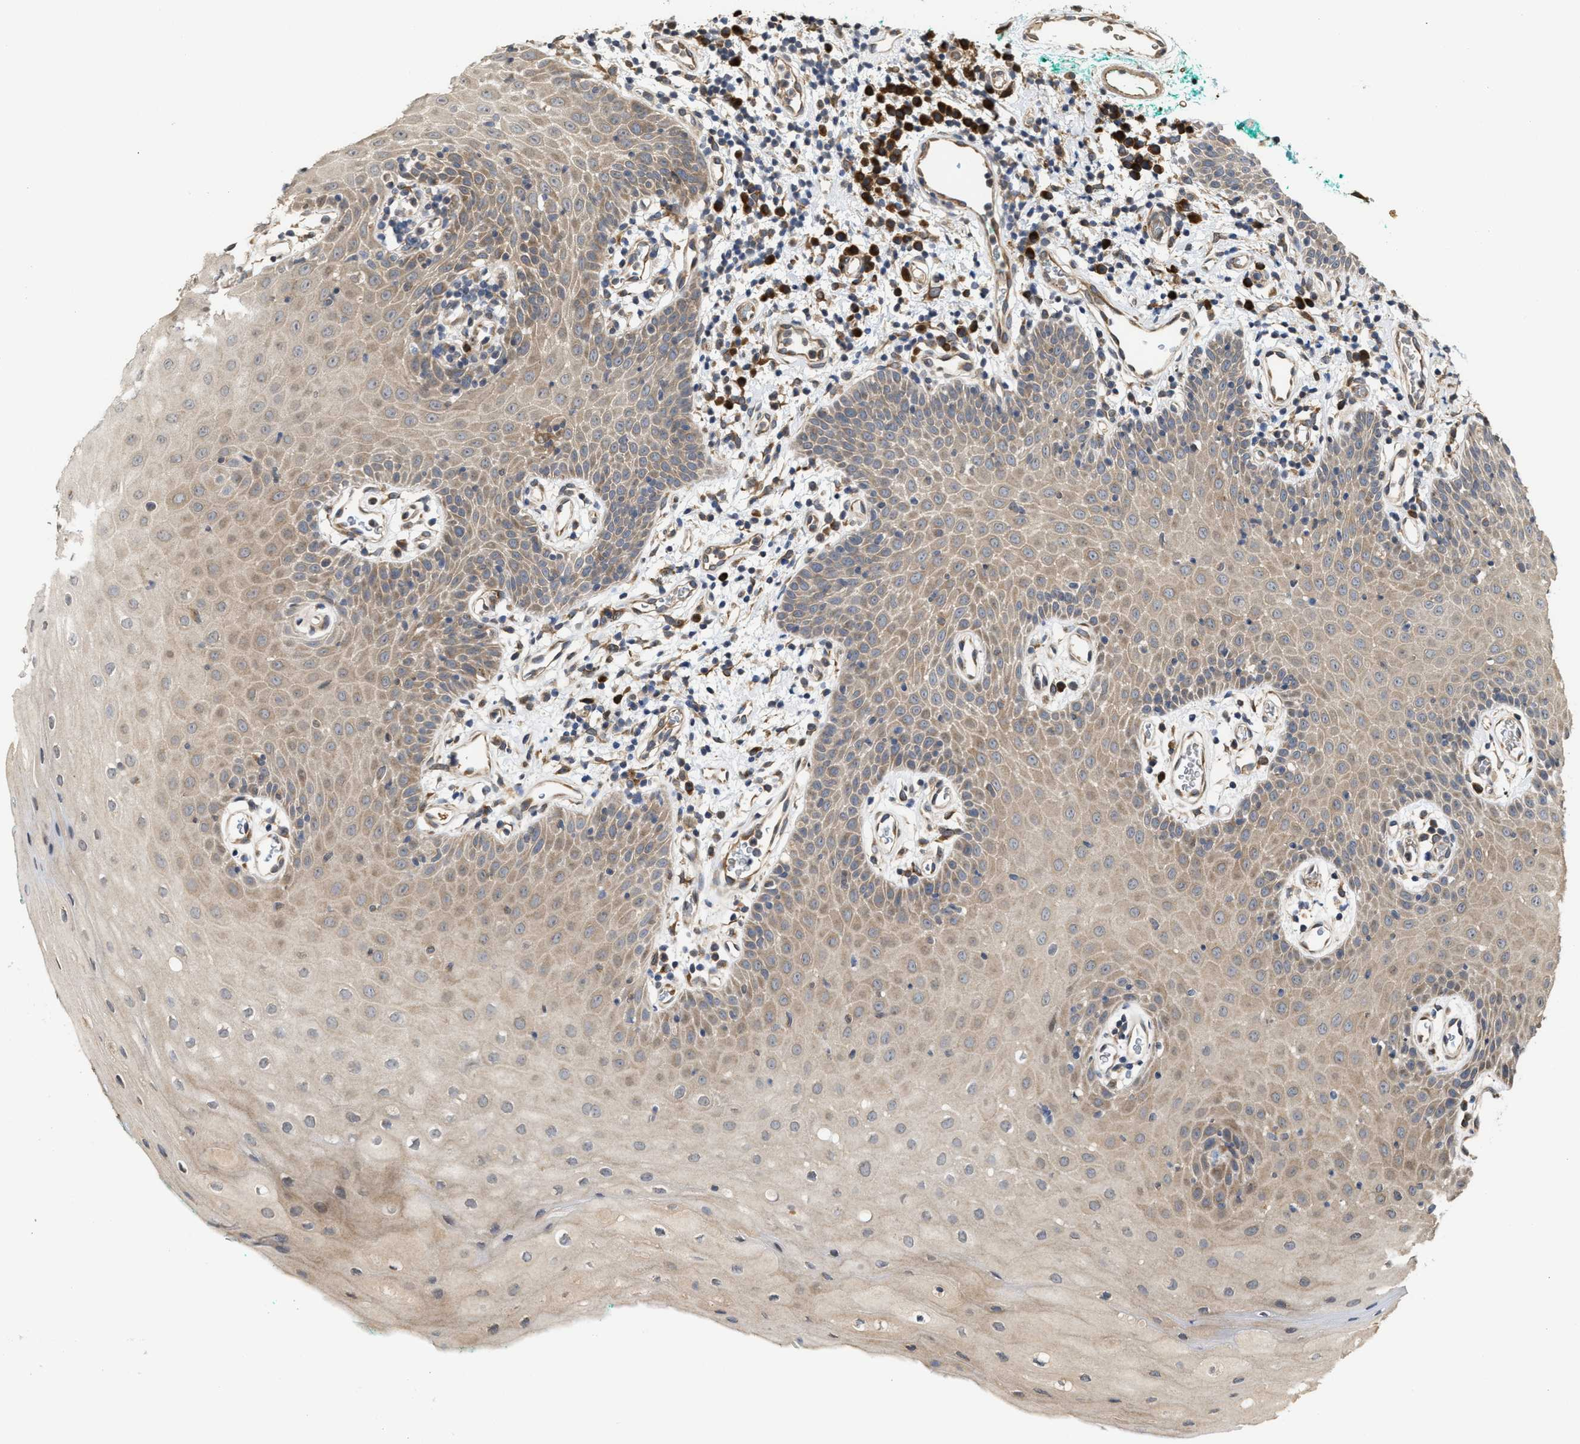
{"staining": {"intensity": "weak", "quantity": ">75%", "location": "cytoplasmic/membranous"}, "tissue": "oral mucosa", "cell_type": "Squamous epithelial cells", "image_type": "normal", "snomed": [{"axis": "morphology", "description": "Normal tissue, NOS"}, {"axis": "morphology", "description": "Squamous cell carcinoma, NOS"}, {"axis": "topography", "description": "Oral tissue"}, {"axis": "topography", "description": "Salivary gland"}, {"axis": "topography", "description": "Head-Neck"}], "caption": "Unremarkable oral mucosa reveals weak cytoplasmic/membranous expression in about >75% of squamous epithelial cells.", "gene": "SAR1A", "patient": {"sex": "female", "age": 62}}